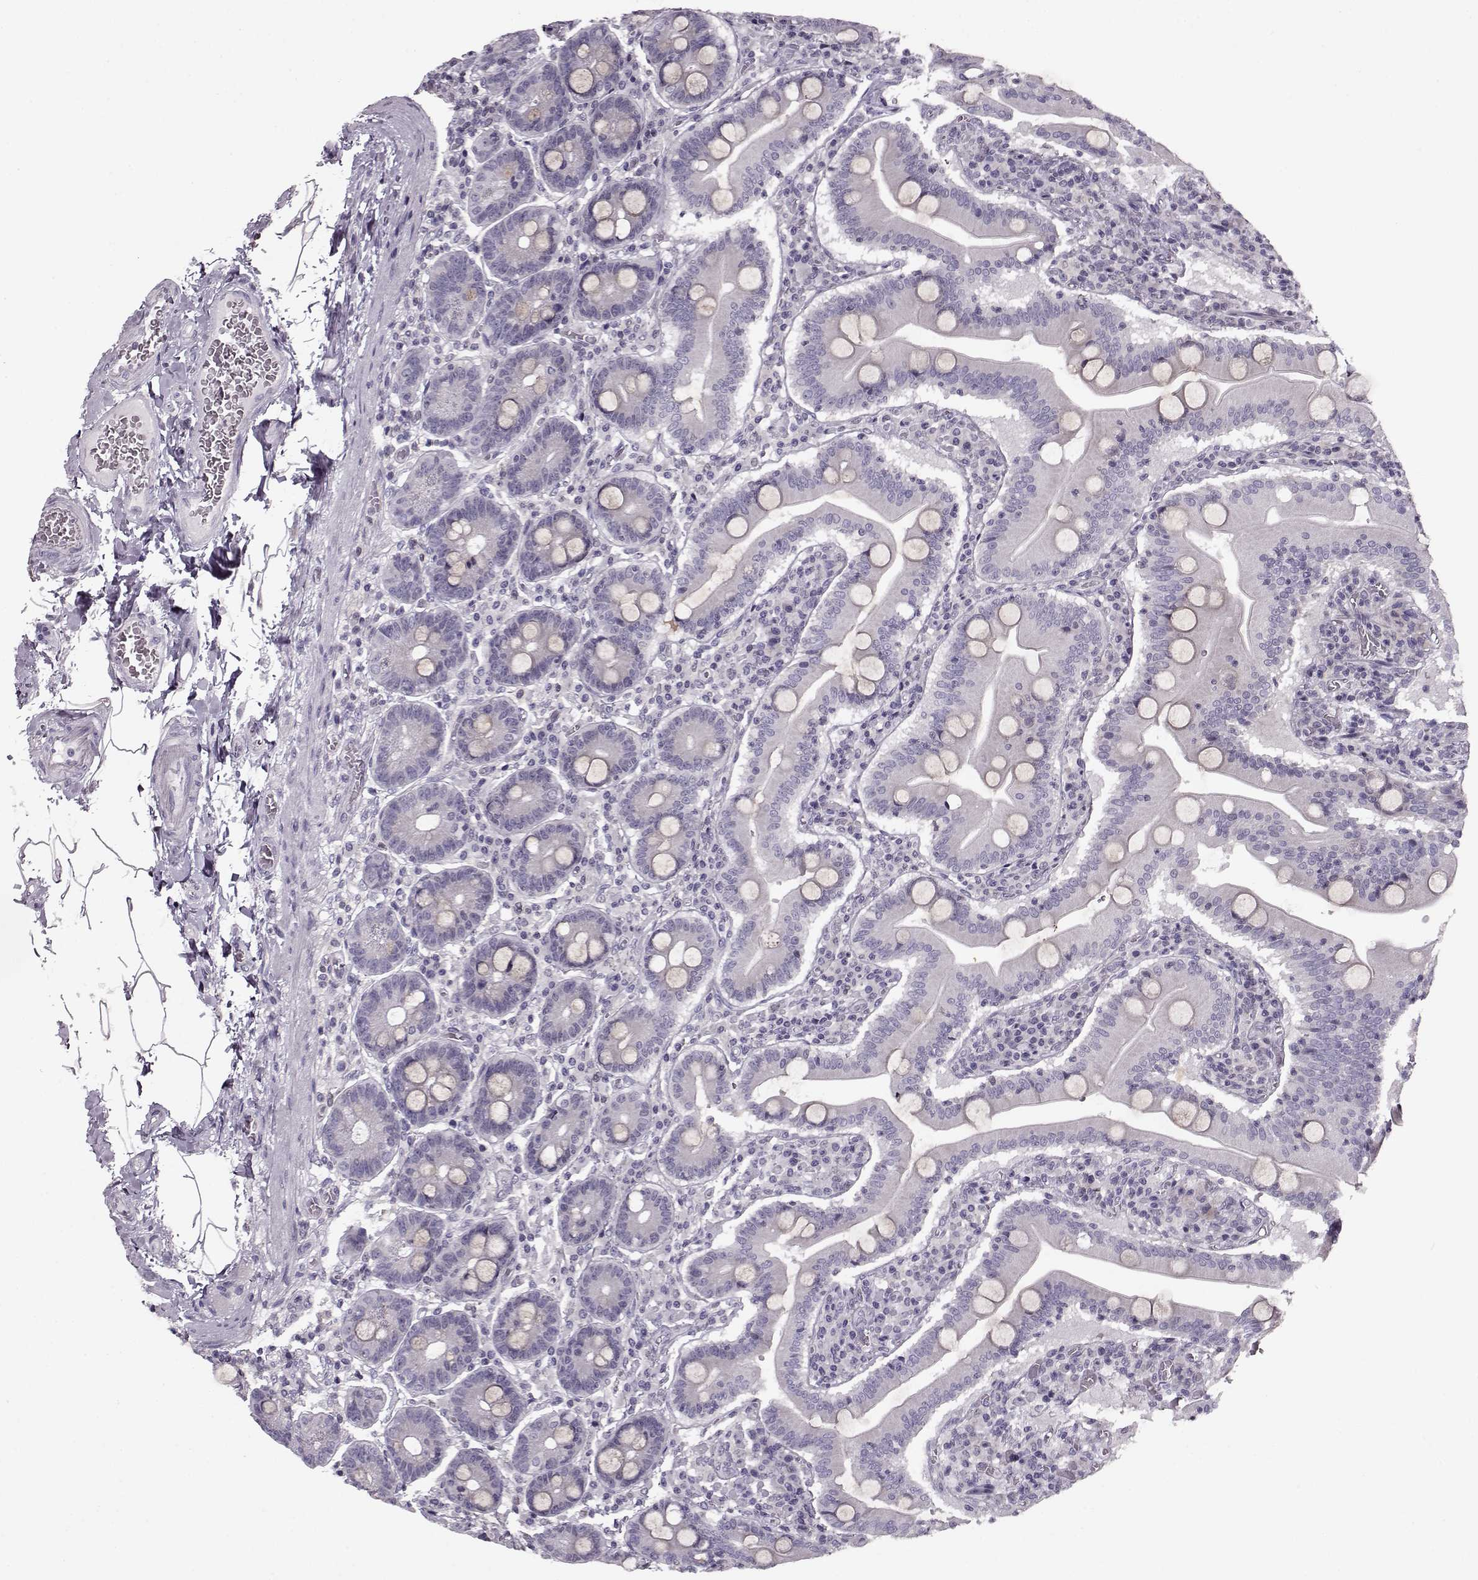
{"staining": {"intensity": "negative", "quantity": "none", "location": "none"}, "tissue": "small intestine", "cell_type": "Glandular cells", "image_type": "normal", "snomed": [{"axis": "morphology", "description": "Normal tissue, NOS"}, {"axis": "topography", "description": "Small intestine"}], "caption": "Immunohistochemistry of unremarkable small intestine reveals no expression in glandular cells.", "gene": "RP1L1", "patient": {"sex": "male", "age": 37}}